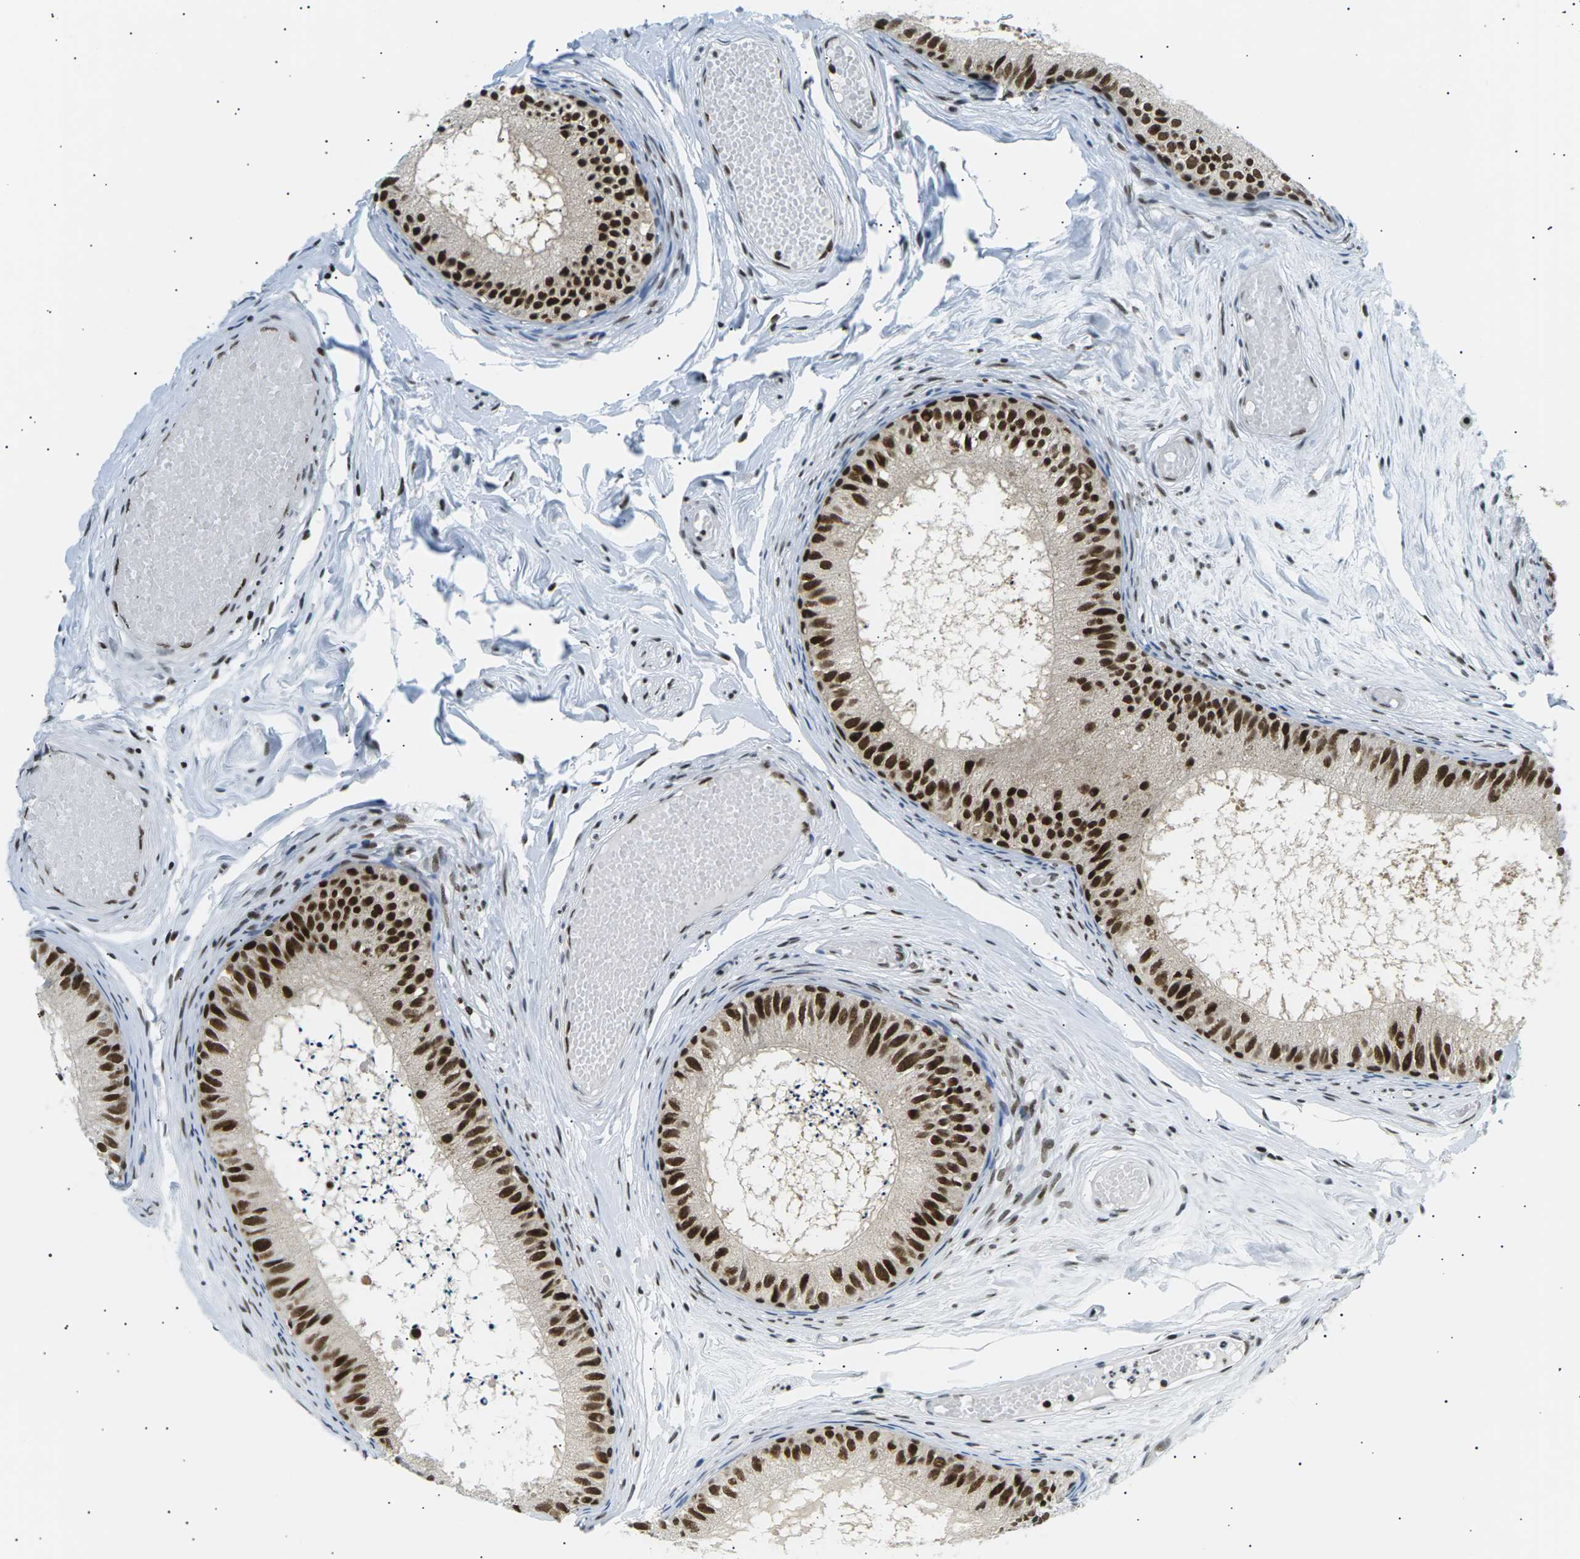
{"staining": {"intensity": "strong", "quantity": ">75%", "location": "cytoplasmic/membranous,nuclear"}, "tissue": "epididymis", "cell_type": "Glandular cells", "image_type": "normal", "snomed": [{"axis": "morphology", "description": "Normal tissue, NOS"}, {"axis": "topography", "description": "Epididymis"}], "caption": "Protein analysis of unremarkable epididymis shows strong cytoplasmic/membranous,nuclear expression in about >75% of glandular cells. The staining was performed using DAB (3,3'-diaminobenzidine), with brown indicating positive protein expression. Nuclei are stained blue with hematoxylin.", "gene": "RPA2", "patient": {"sex": "male", "age": 46}}